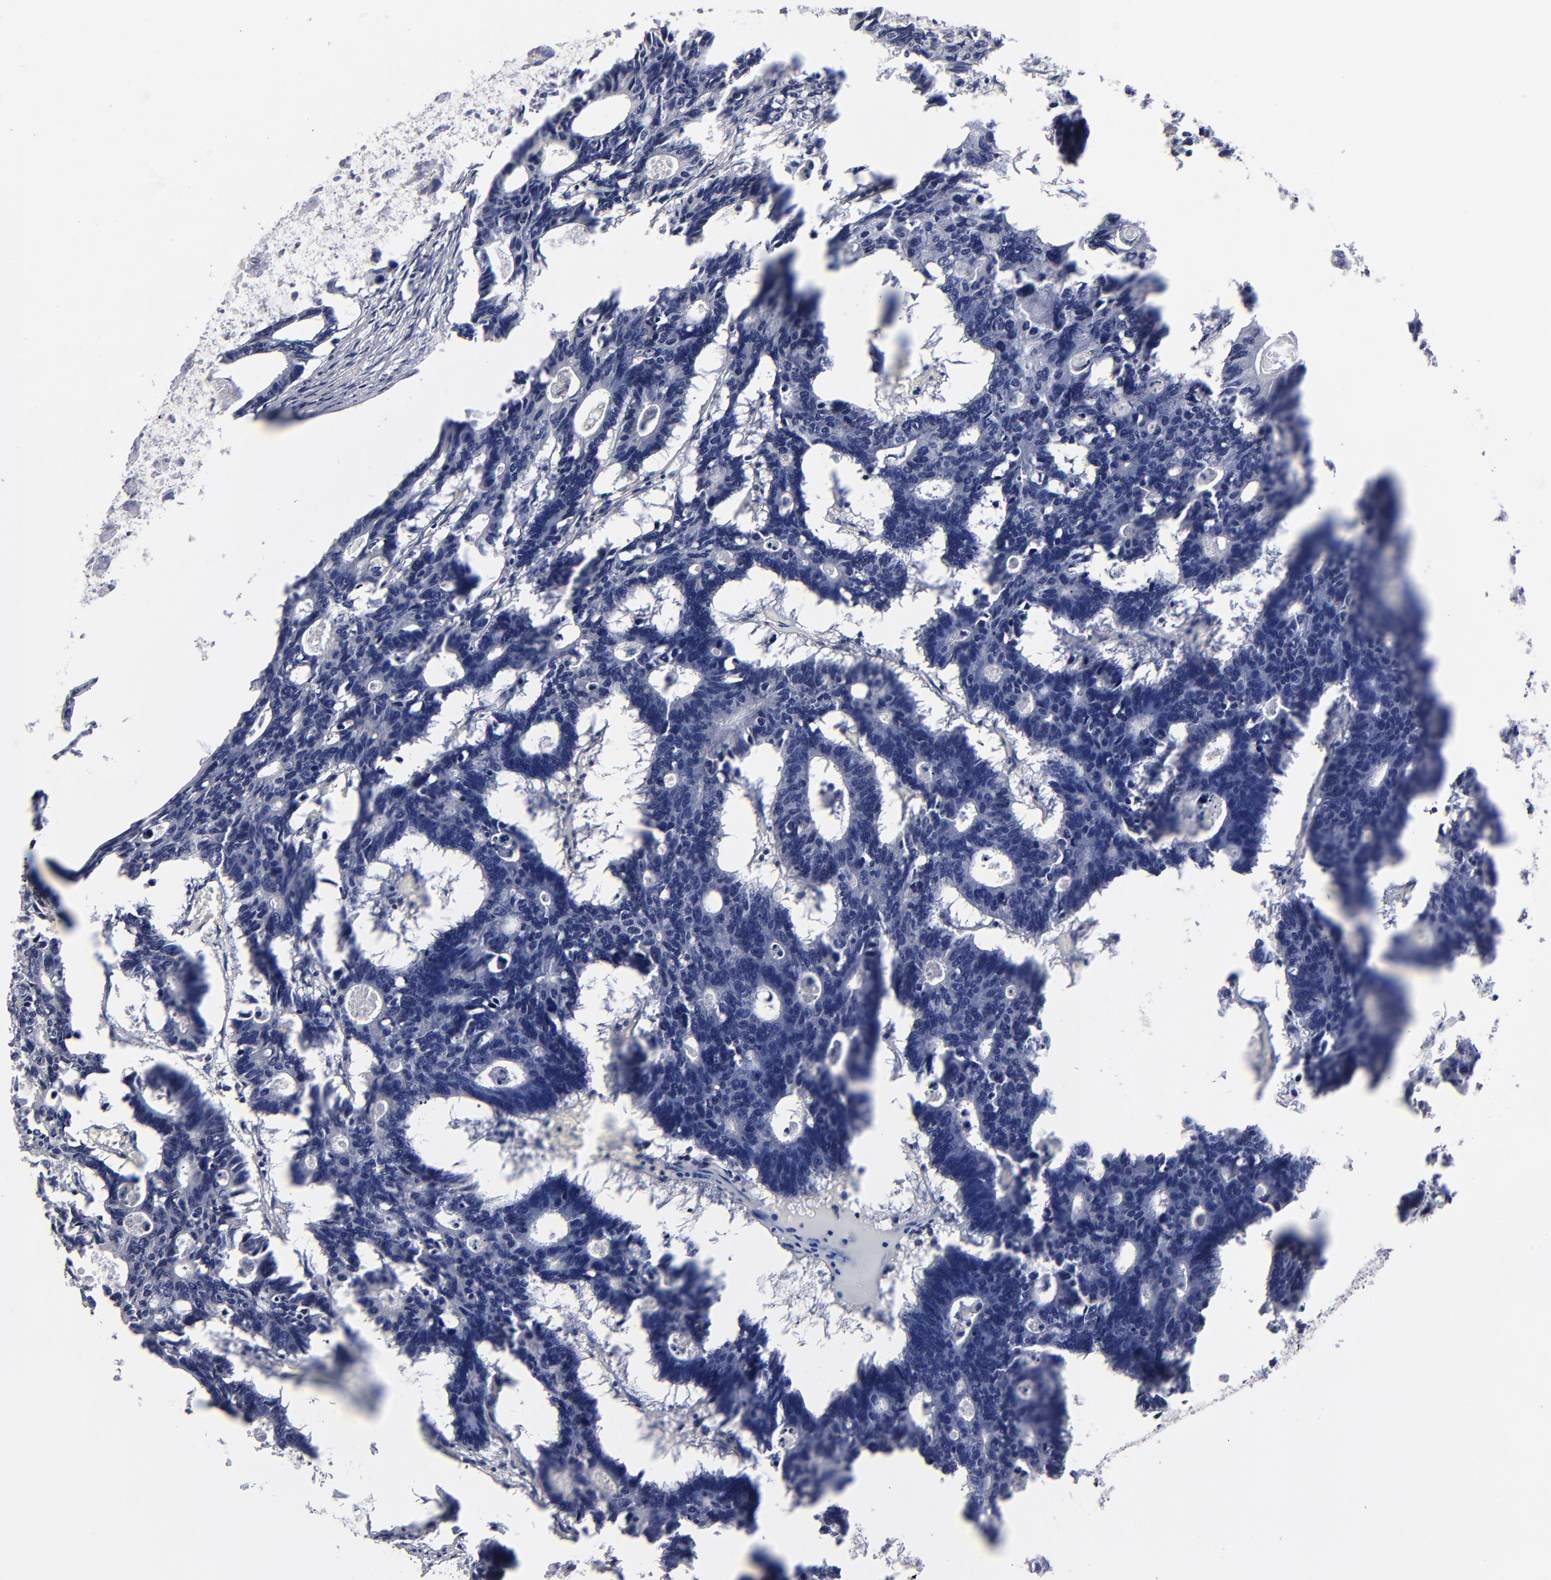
{"staining": {"intensity": "negative", "quantity": "none", "location": "none"}, "tissue": "colorectal cancer", "cell_type": "Tumor cells", "image_type": "cancer", "snomed": [{"axis": "morphology", "description": "Adenocarcinoma, NOS"}, {"axis": "topography", "description": "Colon"}], "caption": "Human colorectal cancer stained for a protein using immunohistochemistry shows no staining in tumor cells.", "gene": "CADM3", "patient": {"sex": "female", "age": 55}}